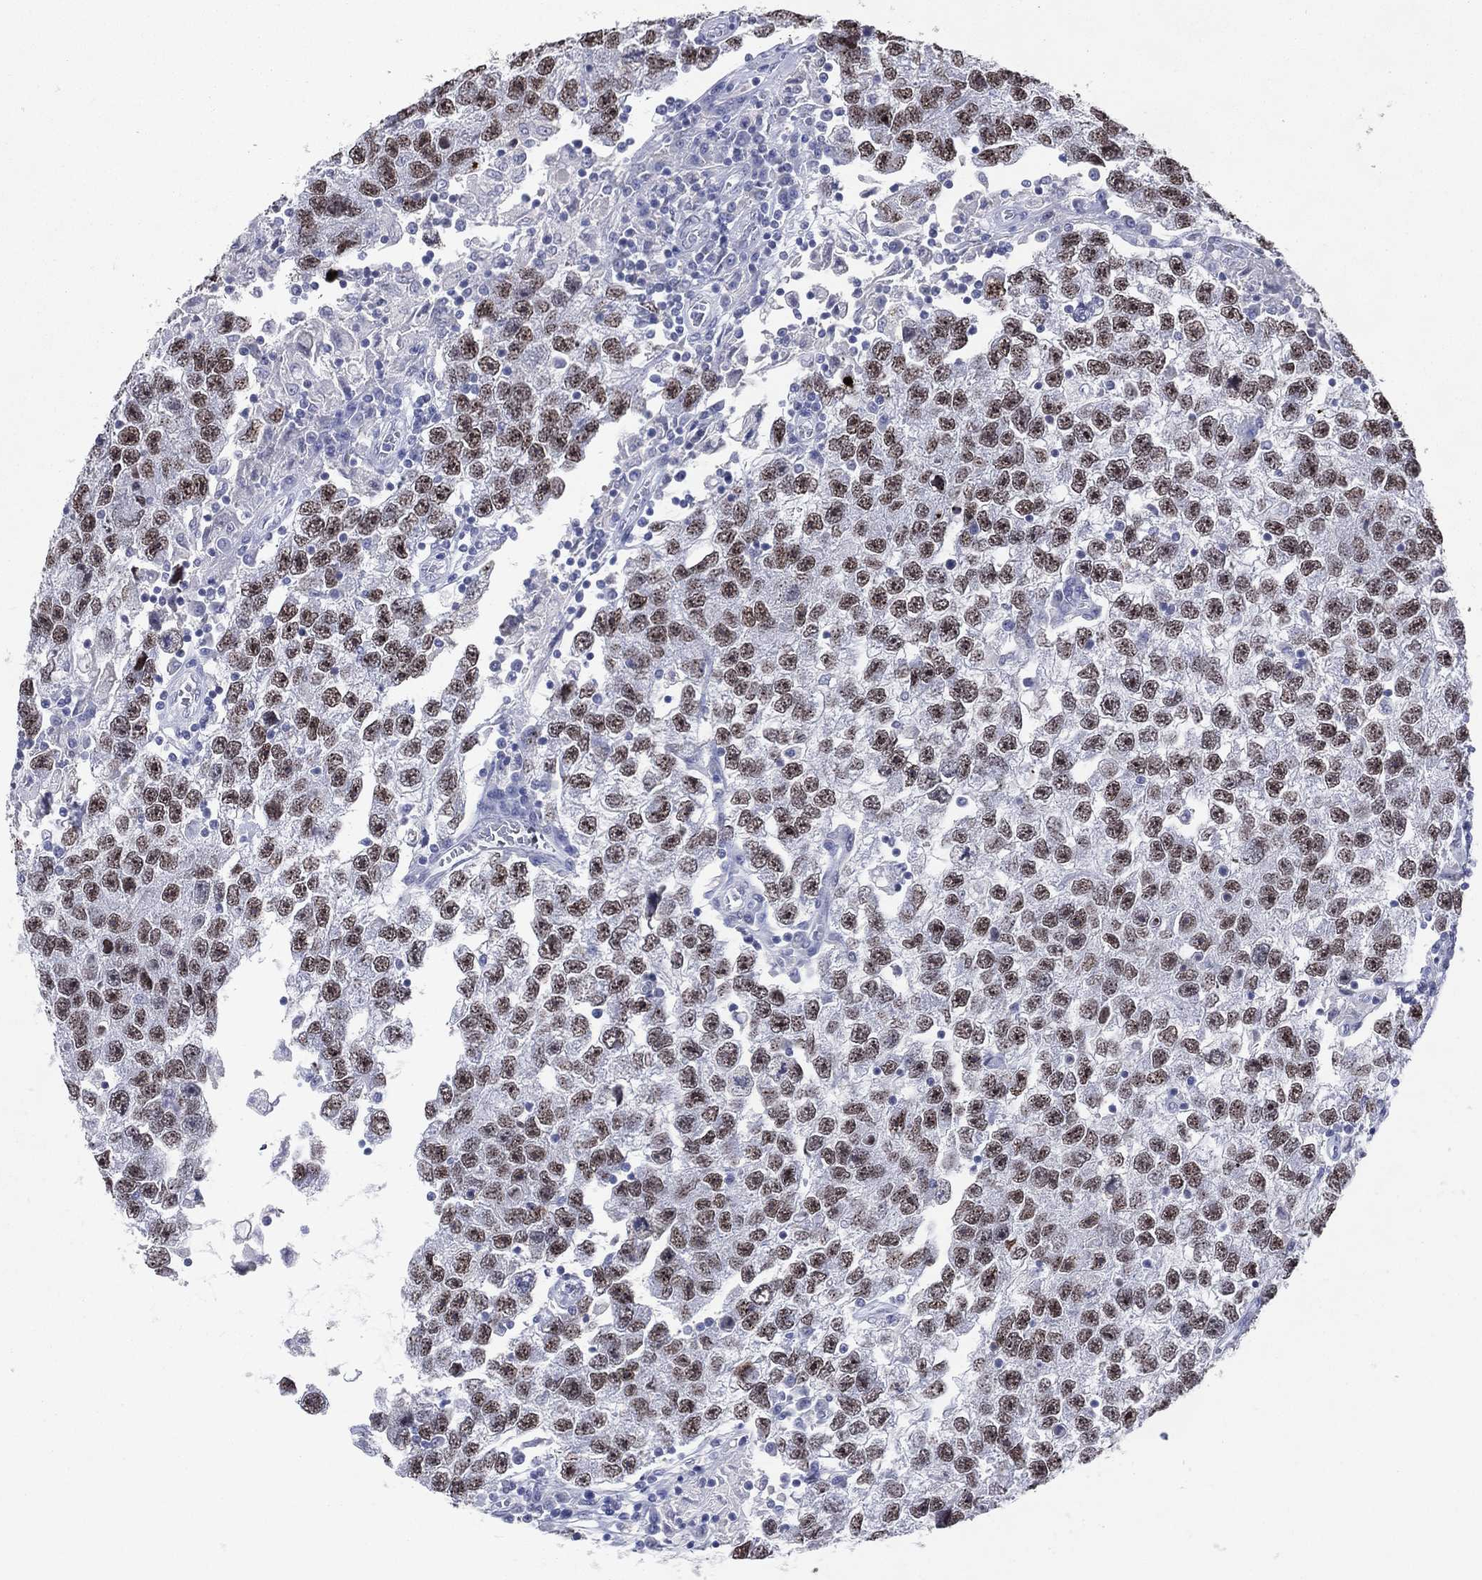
{"staining": {"intensity": "moderate", "quantity": "<25%", "location": "nuclear"}, "tissue": "testis cancer", "cell_type": "Tumor cells", "image_type": "cancer", "snomed": [{"axis": "morphology", "description": "Seminoma, NOS"}, {"axis": "topography", "description": "Testis"}], "caption": "Testis cancer (seminoma) stained with DAB immunohistochemistry exhibits low levels of moderate nuclear staining in approximately <25% of tumor cells.", "gene": "CFAP58", "patient": {"sex": "male", "age": 26}}